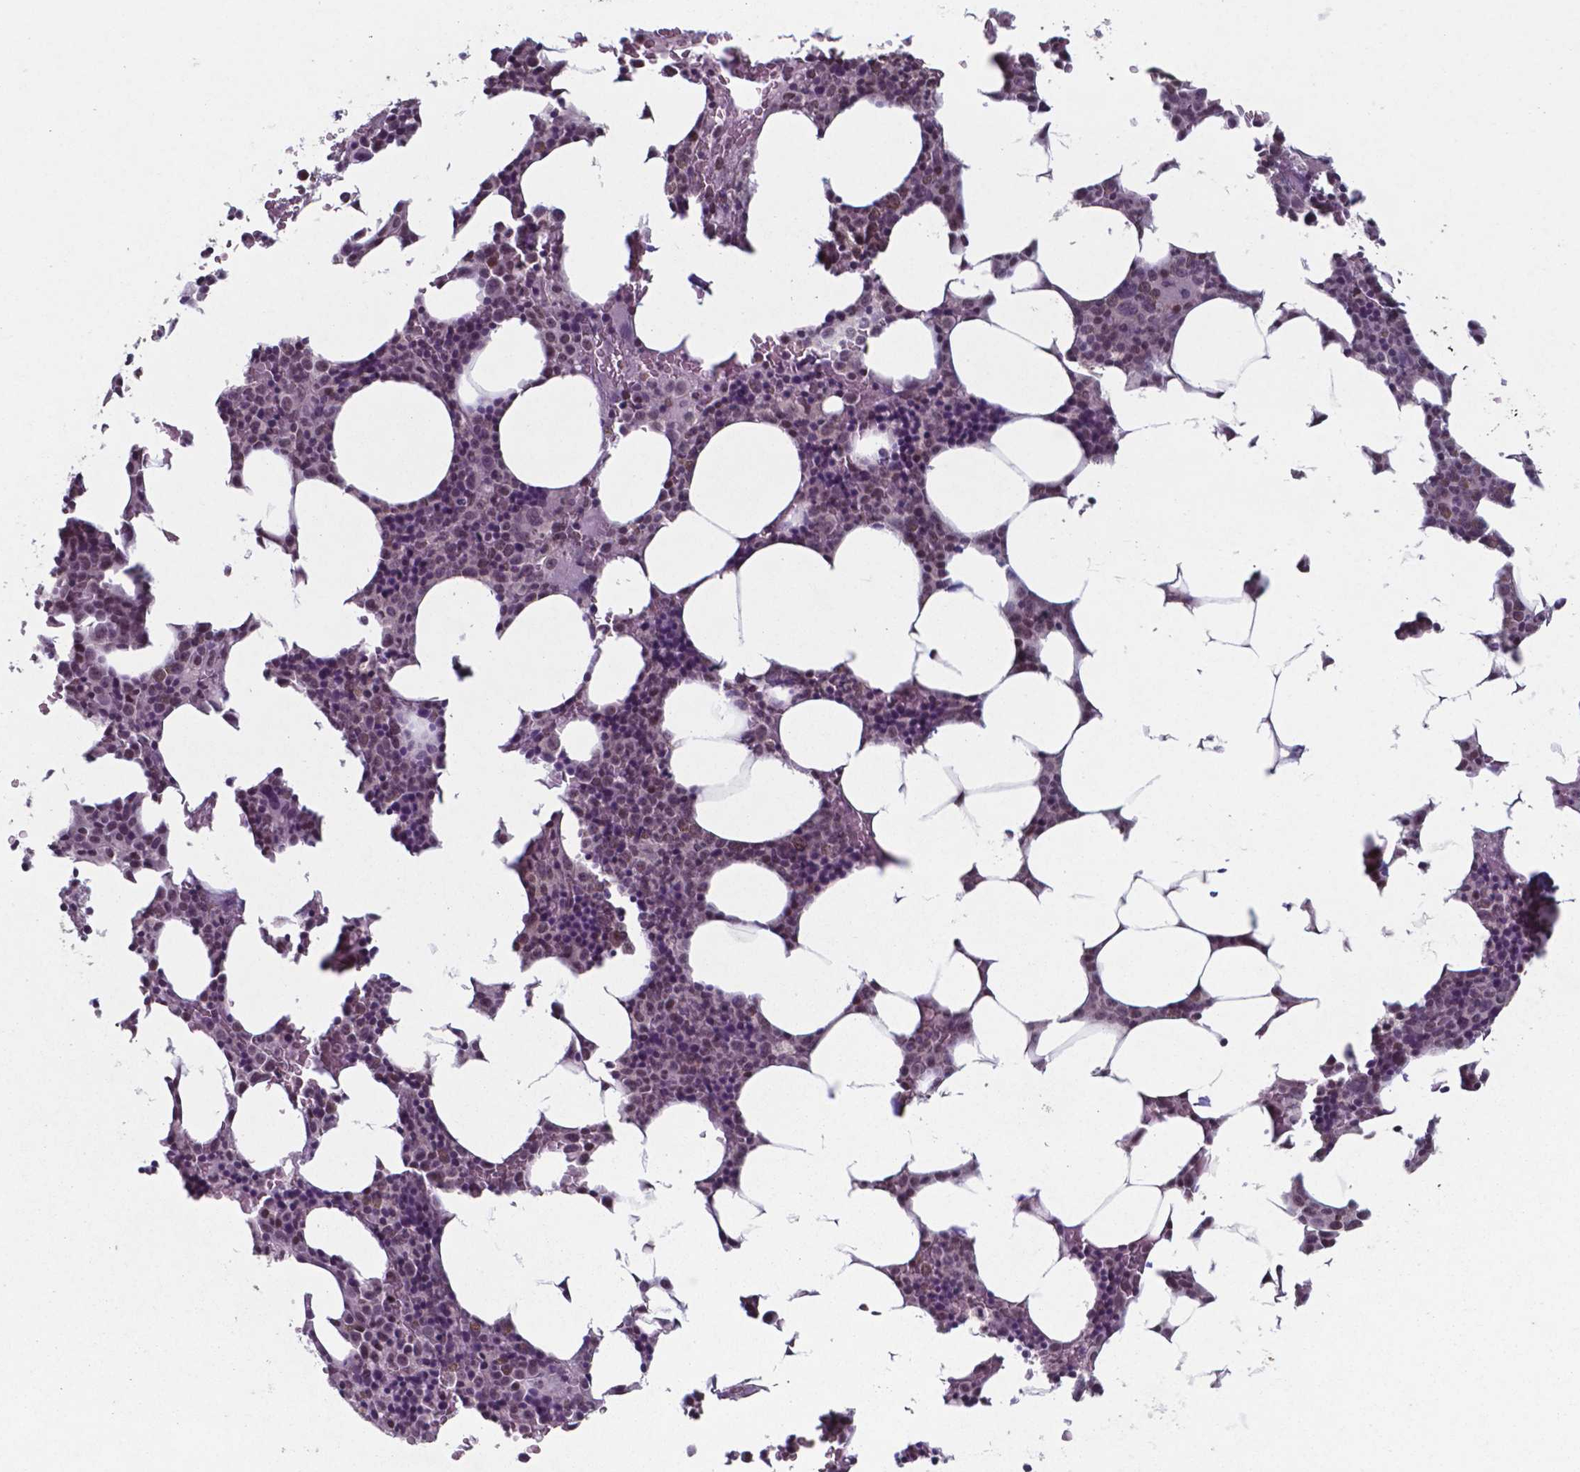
{"staining": {"intensity": "moderate", "quantity": "25%-75%", "location": "nuclear"}, "tissue": "bone marrow", "cell_type": "Hematopoietic cells", "image_type": "normal", "snomed": [{"axis": "morphology", "description": "Normal tissue, NOS"}, {"axis": "topography", "description": "Bone marrow"}], "caption": "Protein positivity by immunohistochemistry displays moderate nuclear expression in approximately 25%-75% of hematopoietic cells in benign bone marrow. Nuclei are stained in blue.", "gene": "UBA1", "patient": {"sex": "male", "age": 73}}